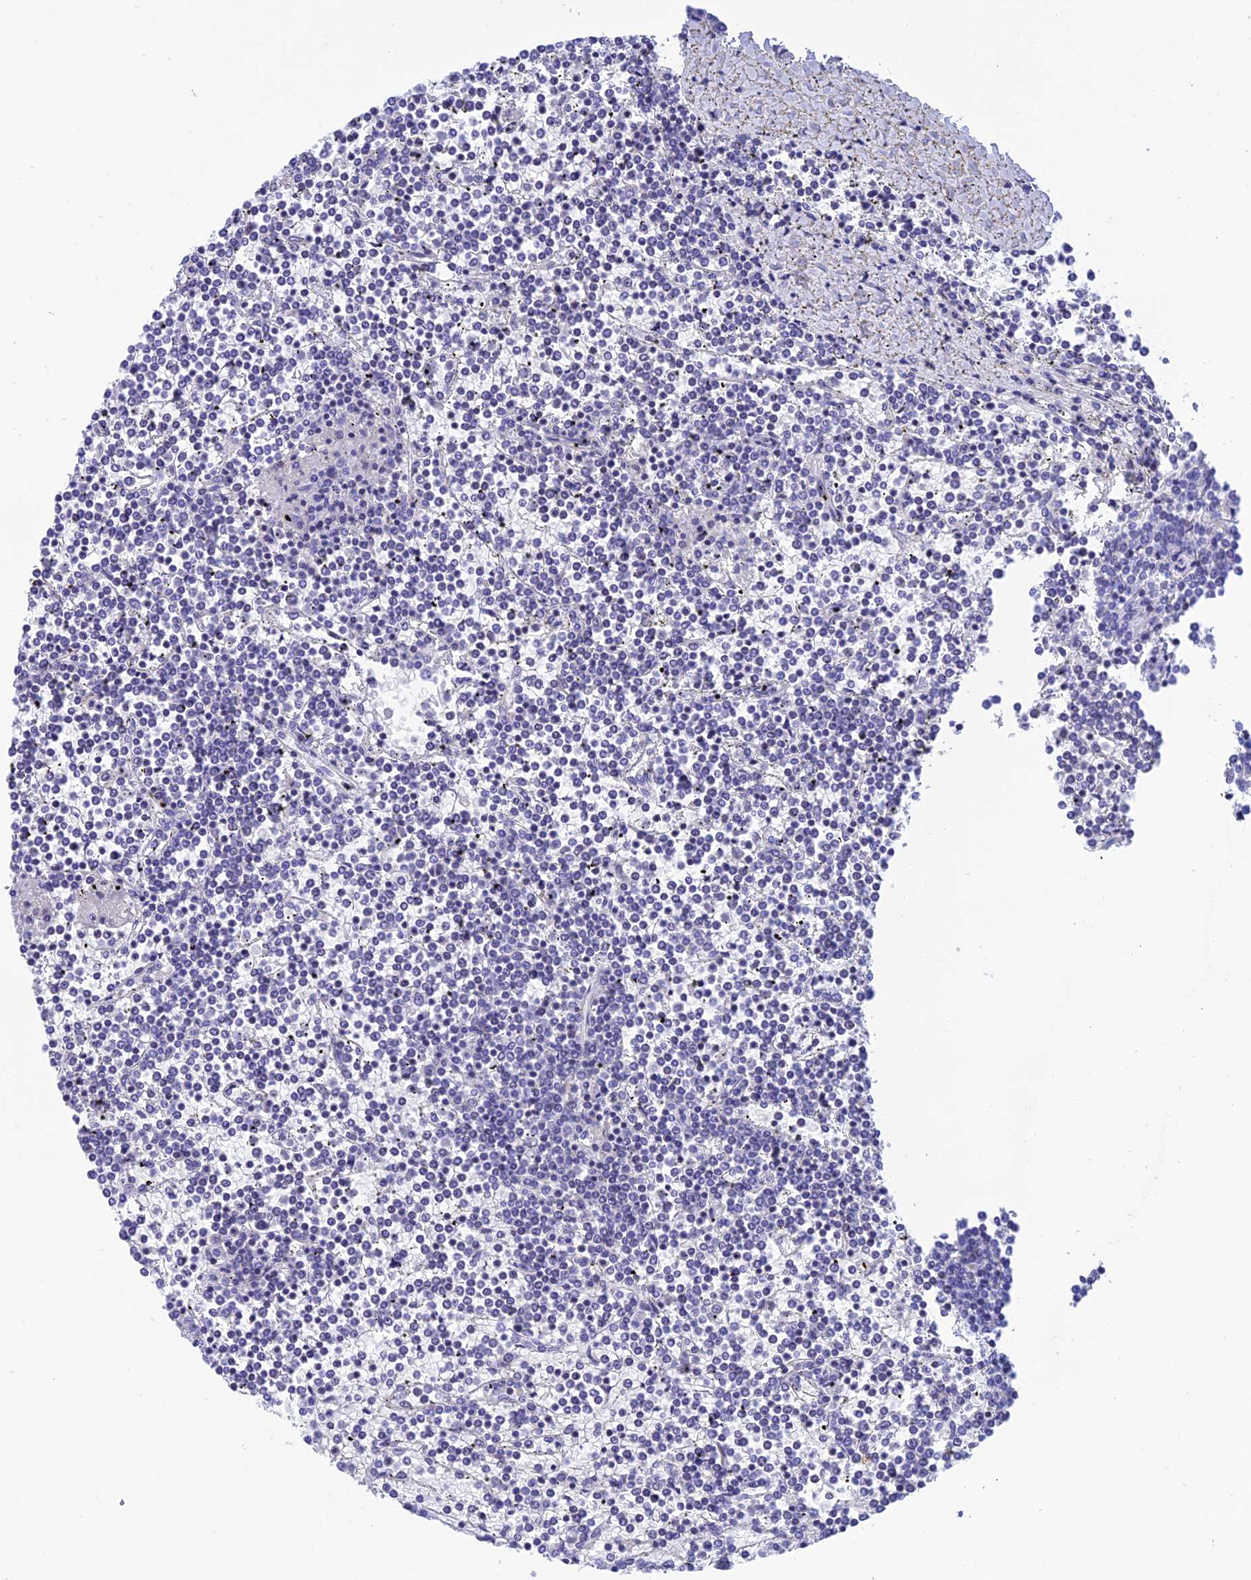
{"staining": {"intensity": "negative", "quantity": "none", "location": "none"}, "tissue": "lymphoma", "cell_type": "Tumor cells", "image_type": "cancer", "snomed": [{"axis": "morphology", "description": "Malignant lymphoma, non-Hodgkin's type, Low grade"}, {"axis": "topography", "description": "Spleen"}], "caption": "High power microscopy micrograph of an immunohistochemistry micrograph of malignant lymphoma, non-Hodgkin's type (low-grade), revealing no significant positivity in tumor cells.", "gene": "NXPE4", "patient": {"sex": "female", "age": 19}}